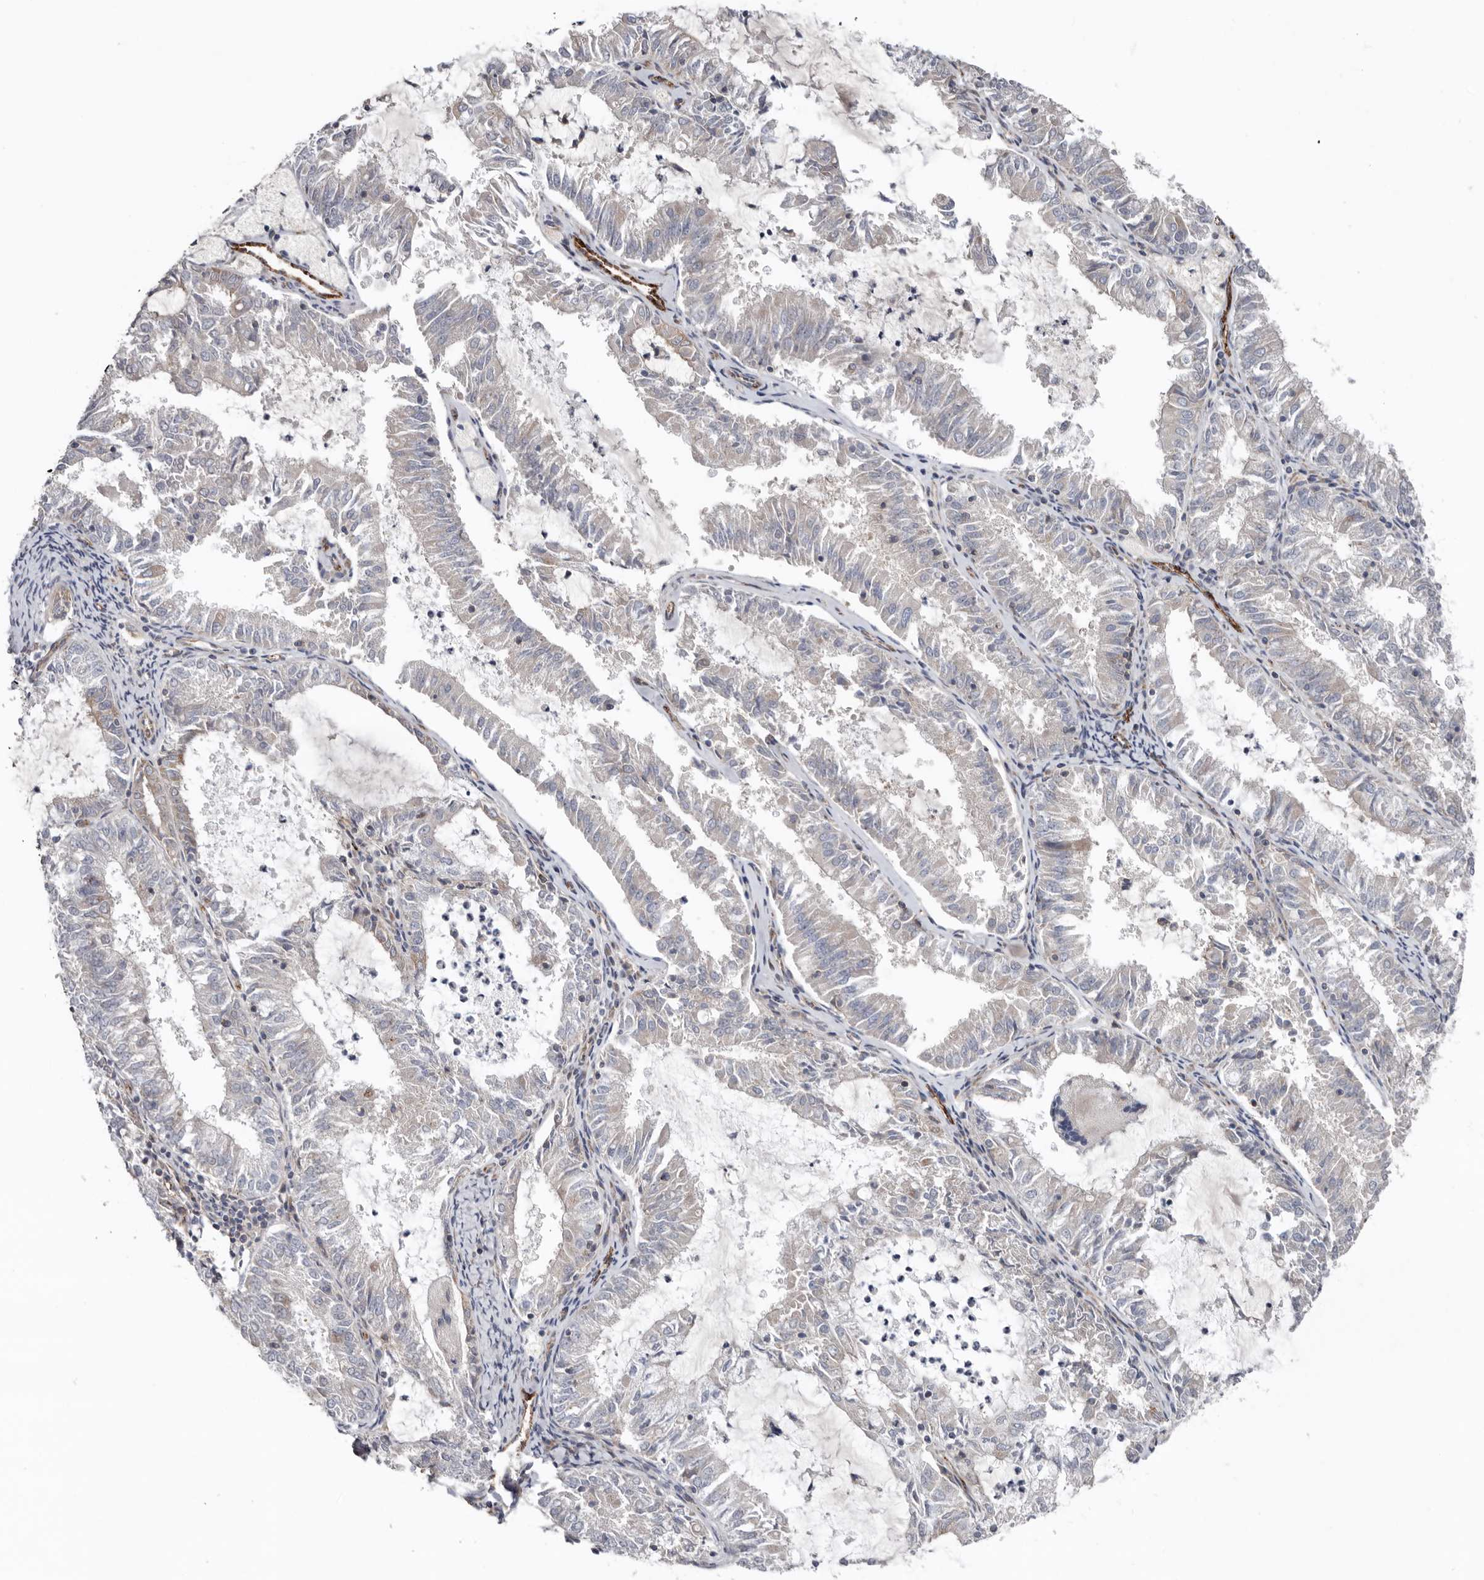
{"staining": {"intensity": "negative", "quantity": "none", "location": "none"}, "tissue": "endometrial cancer", "cell_type": "Tumor cells", "image_type": "cancer", "snomed": [{"axis": "morphology", "description": "Adenocarcinoma, NOS"}, {"axis": "topography", "description": "Endometrium"}], "caption": "A high-resolution histopathology image shows IHC staining of endometrial adenocarcinoma, which exhibits no significant positivity in tumor cells.", "gene": "LUZP1", "patient": {"sex": "female", "age": 57}}